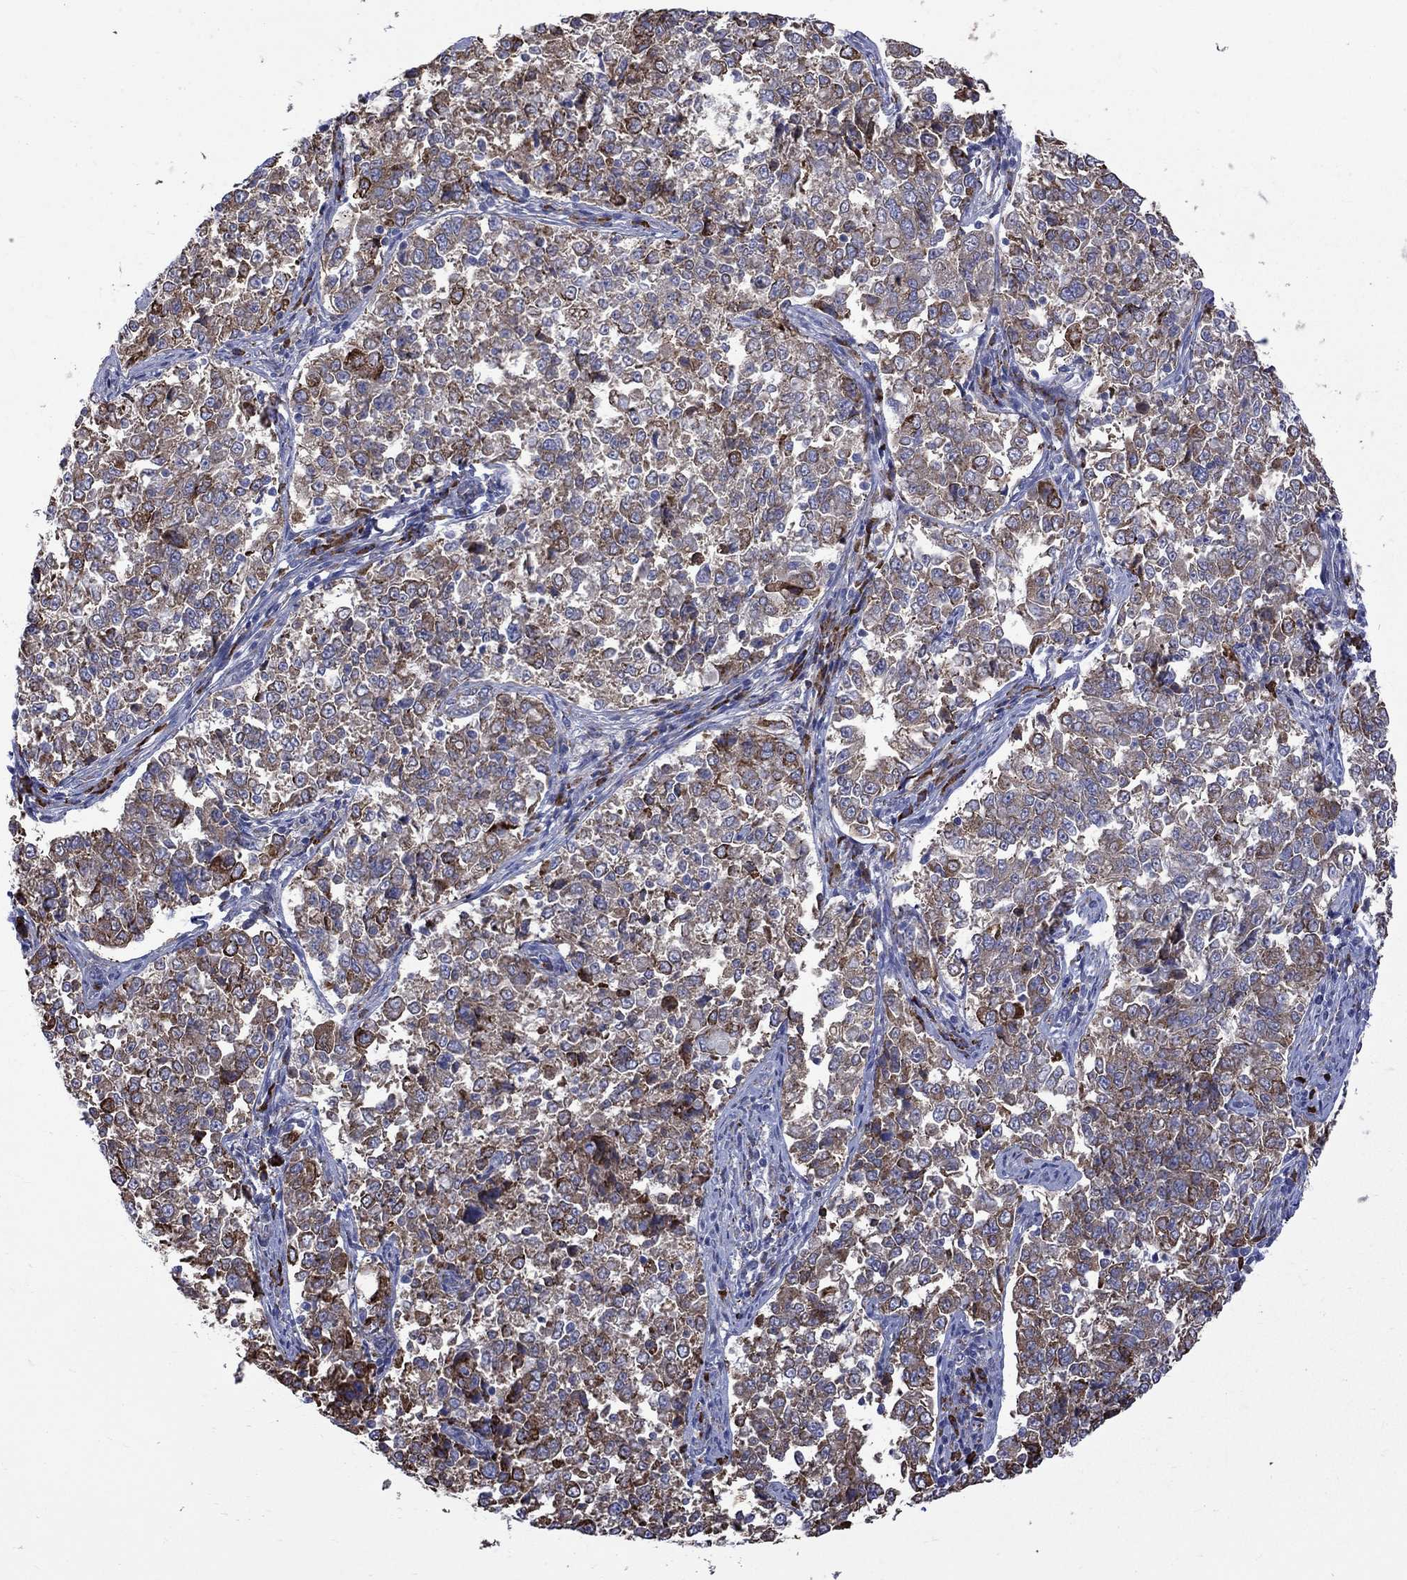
{"staining": {"intensity": "strong", "quantity": "<25%", "location": "cytoplasmic/membranous"}, "tissue": "endometrial cancer", "cell_type": "Tumor cells", "image_type": "cancer", "snomed": [{"axis": "morphology", "description": "Adenocarcinoma, NOS"}, {"axis": "topography", "description": "Endometrium"}], "caption": "Tumor cells exhibit strong cytoplasmic/membranous staining in approximately <25% of cells in endometrial adenocarcinoma.", "gene": "ASNS", "patient": {"sex": "female", "age": 43}}